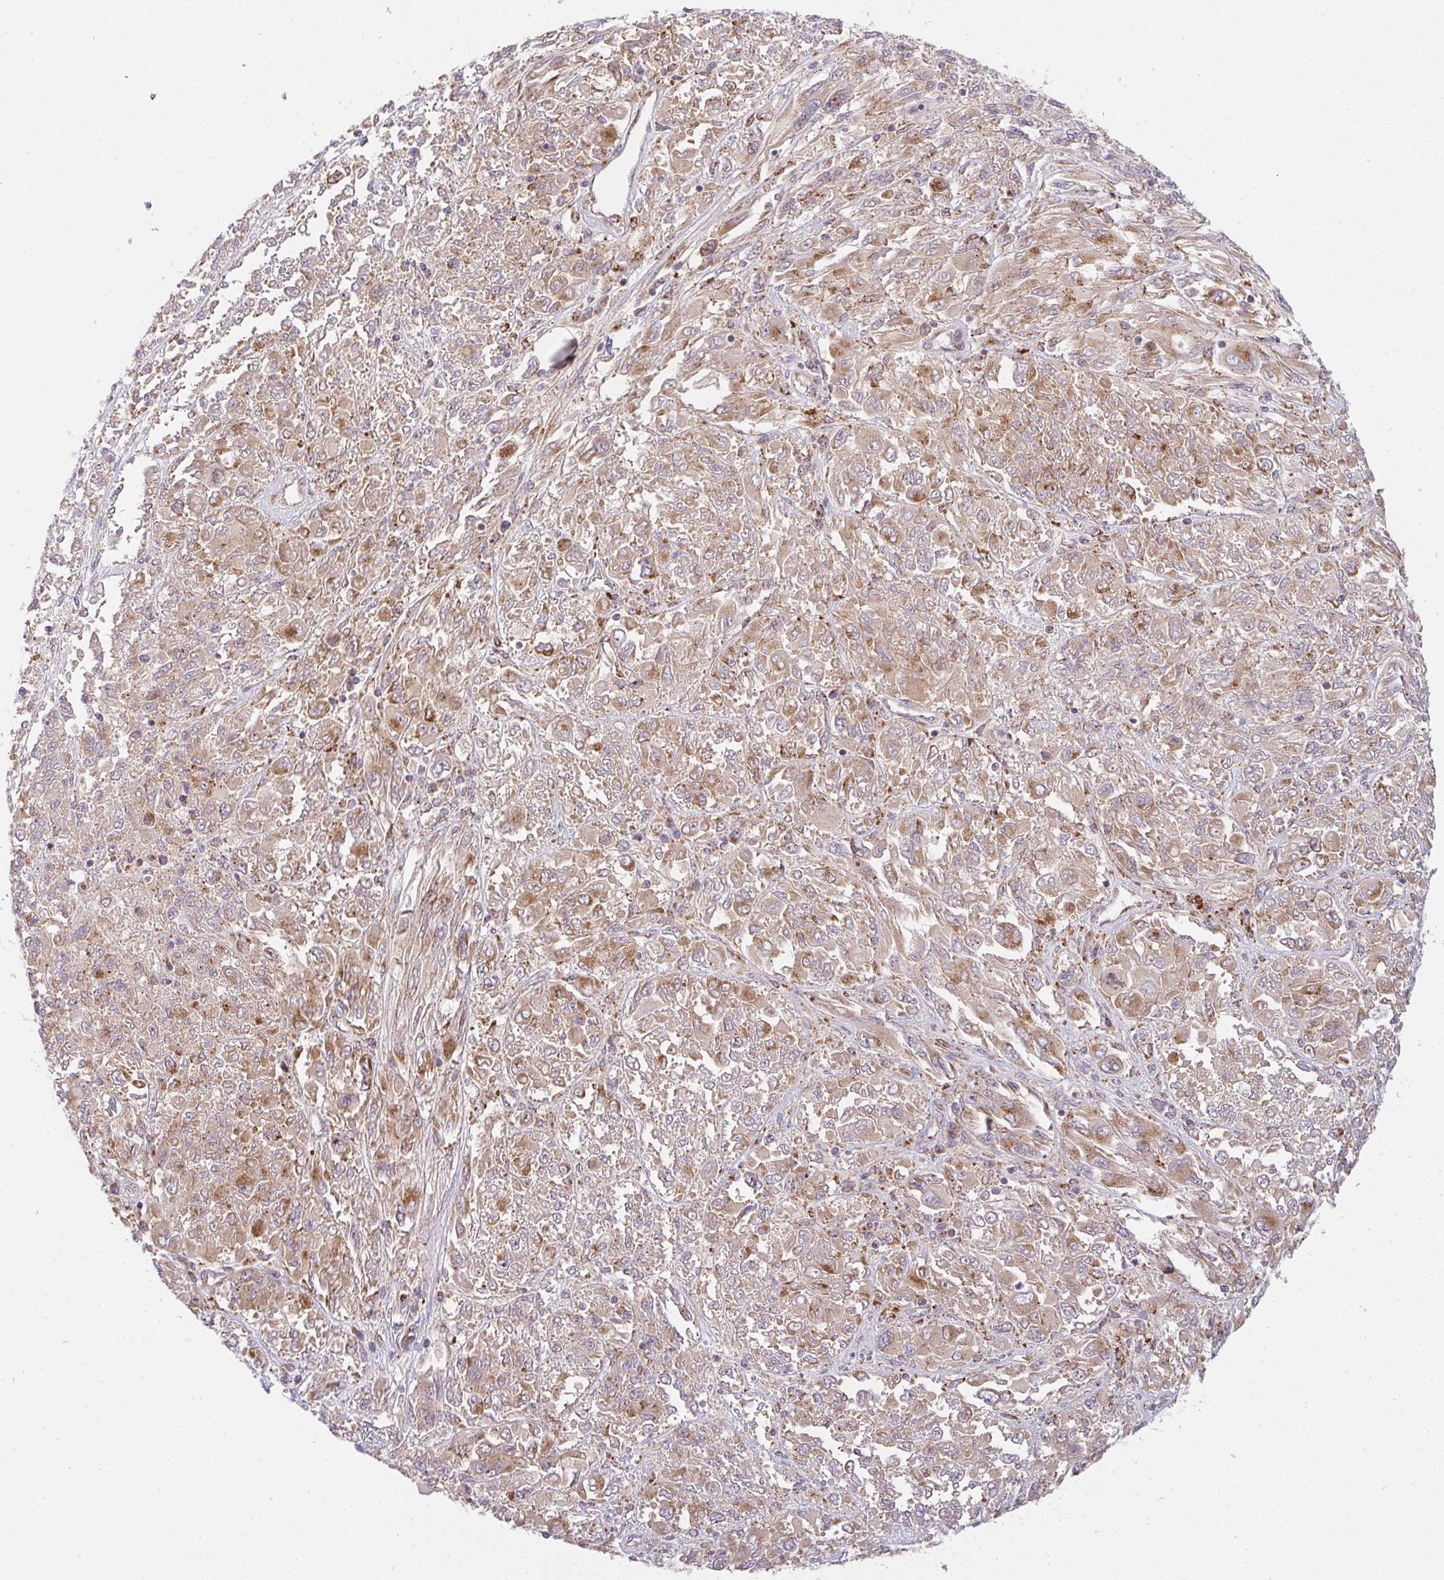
{"staining": {"intensity": "moderate", "quantity": ">75%", "location": "cytoplasmic/membranous"}, "tissue": "melanoma", "cell_type": "Tumor cells", "image_type": "cancer", "snomed": [{"axis": "morphology", "description": "Malignant melanoma, NOS"}, {"axis": "topography", "description": "Skin"}], "caption": "Moderate cytoplasmic/membranous staining for a protein is present in approximately >75% of tumor cells of melanoma using IHC.", "gene": "GVQW3", "patient": {"sex": "female", "age": 91}}